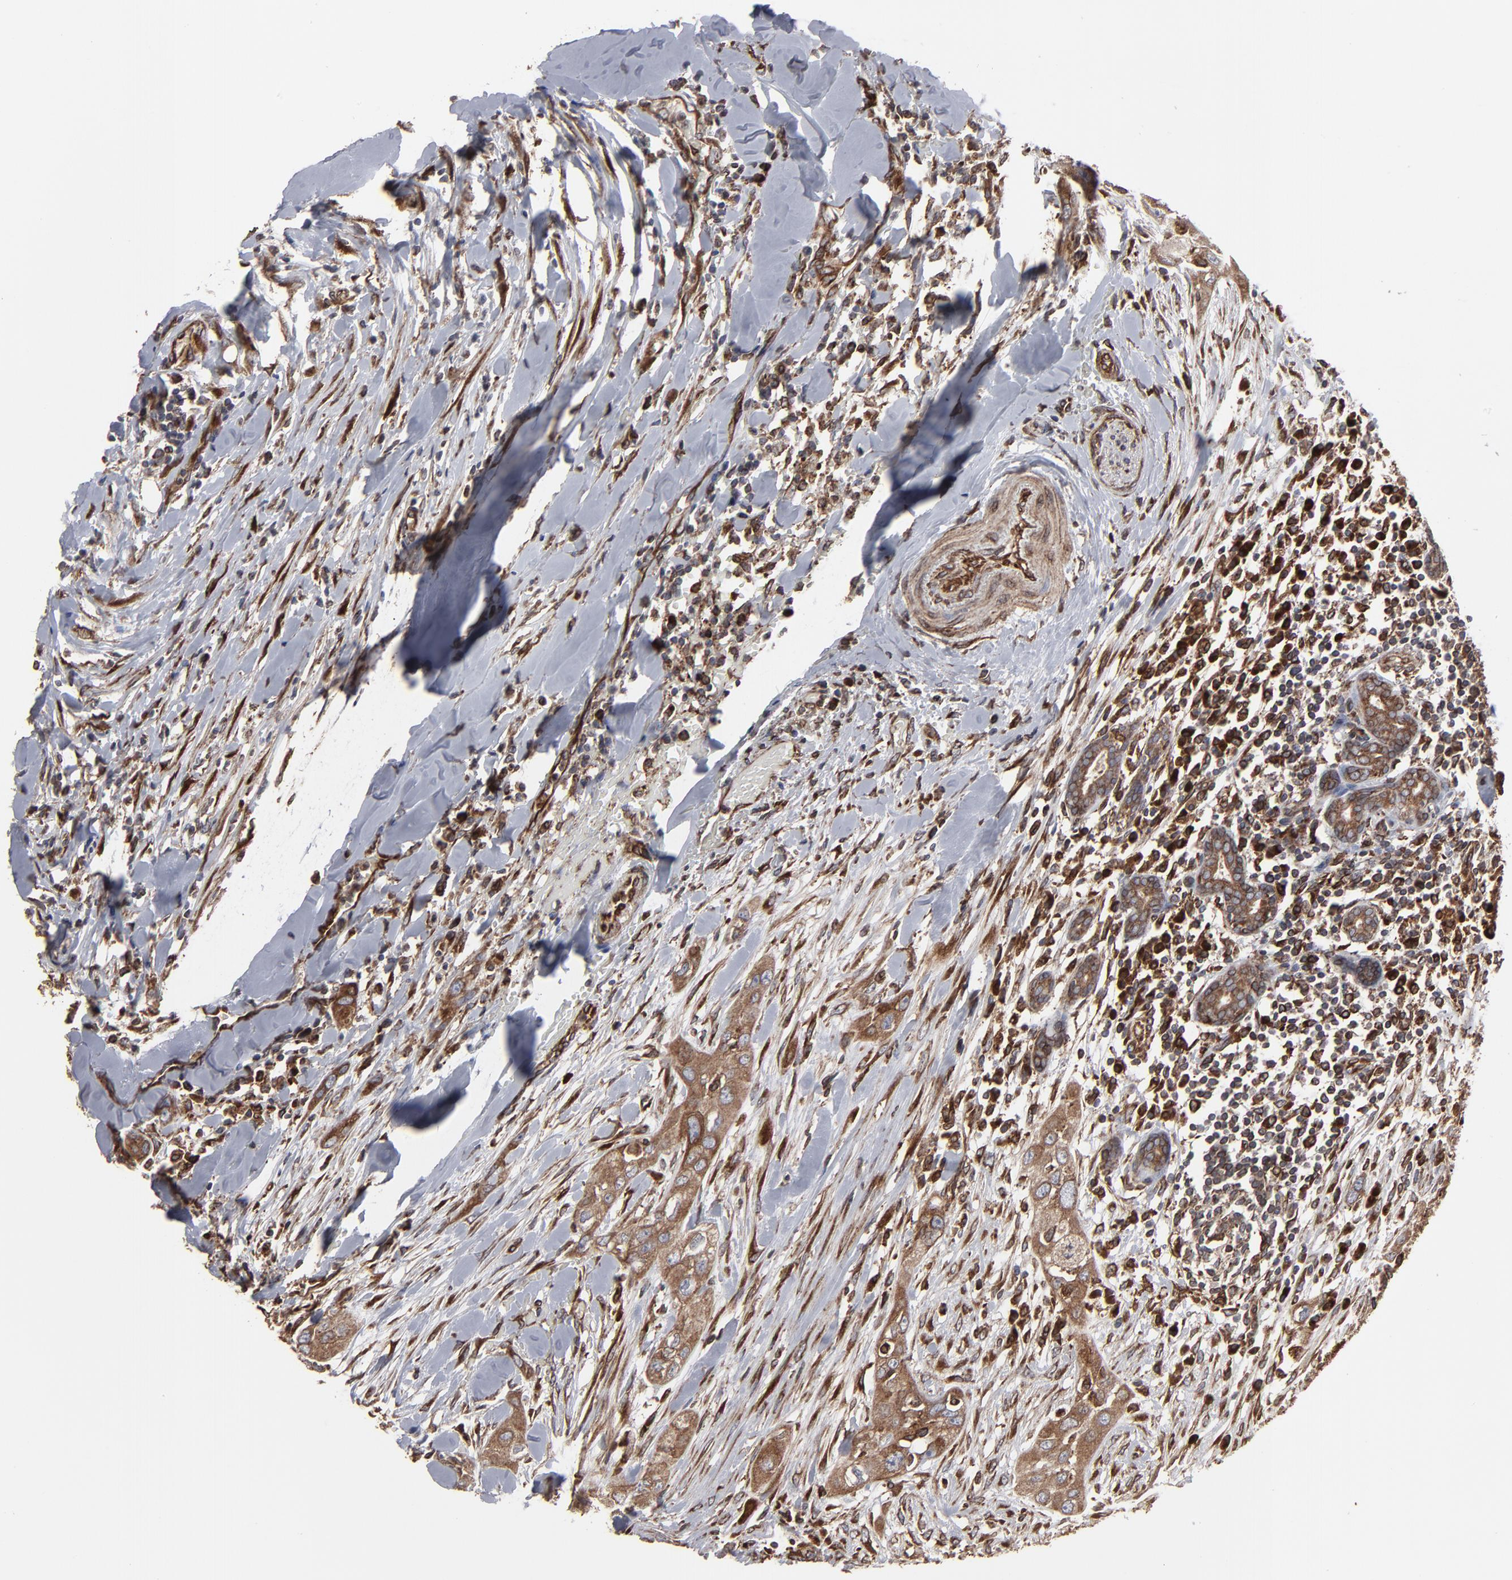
{"staining": {"intensity": "moderate", "quantity": ">75%", "location": "cytoplasmic/membranous"}, "tissue": "head and neck cancer", "cell_type": "Tumor cells", "image_type": "cancer", "snomed": [{"axis": "morphology", "description": "Neoplasm, malignant, NOS"}, {"axis": "topography", "description": "Salivary gland"}, {"axis": "topography", "description": "Head-Neck"}], "caption": "About >75% of tumor cells in human head and neck cancer demonstrate moderate cytoplasmic/membranous protein positivity as visualized by brown immunohistochemical staining.", "gene": "CNIH1", "patient": {"sex": "male", "age": 43}}